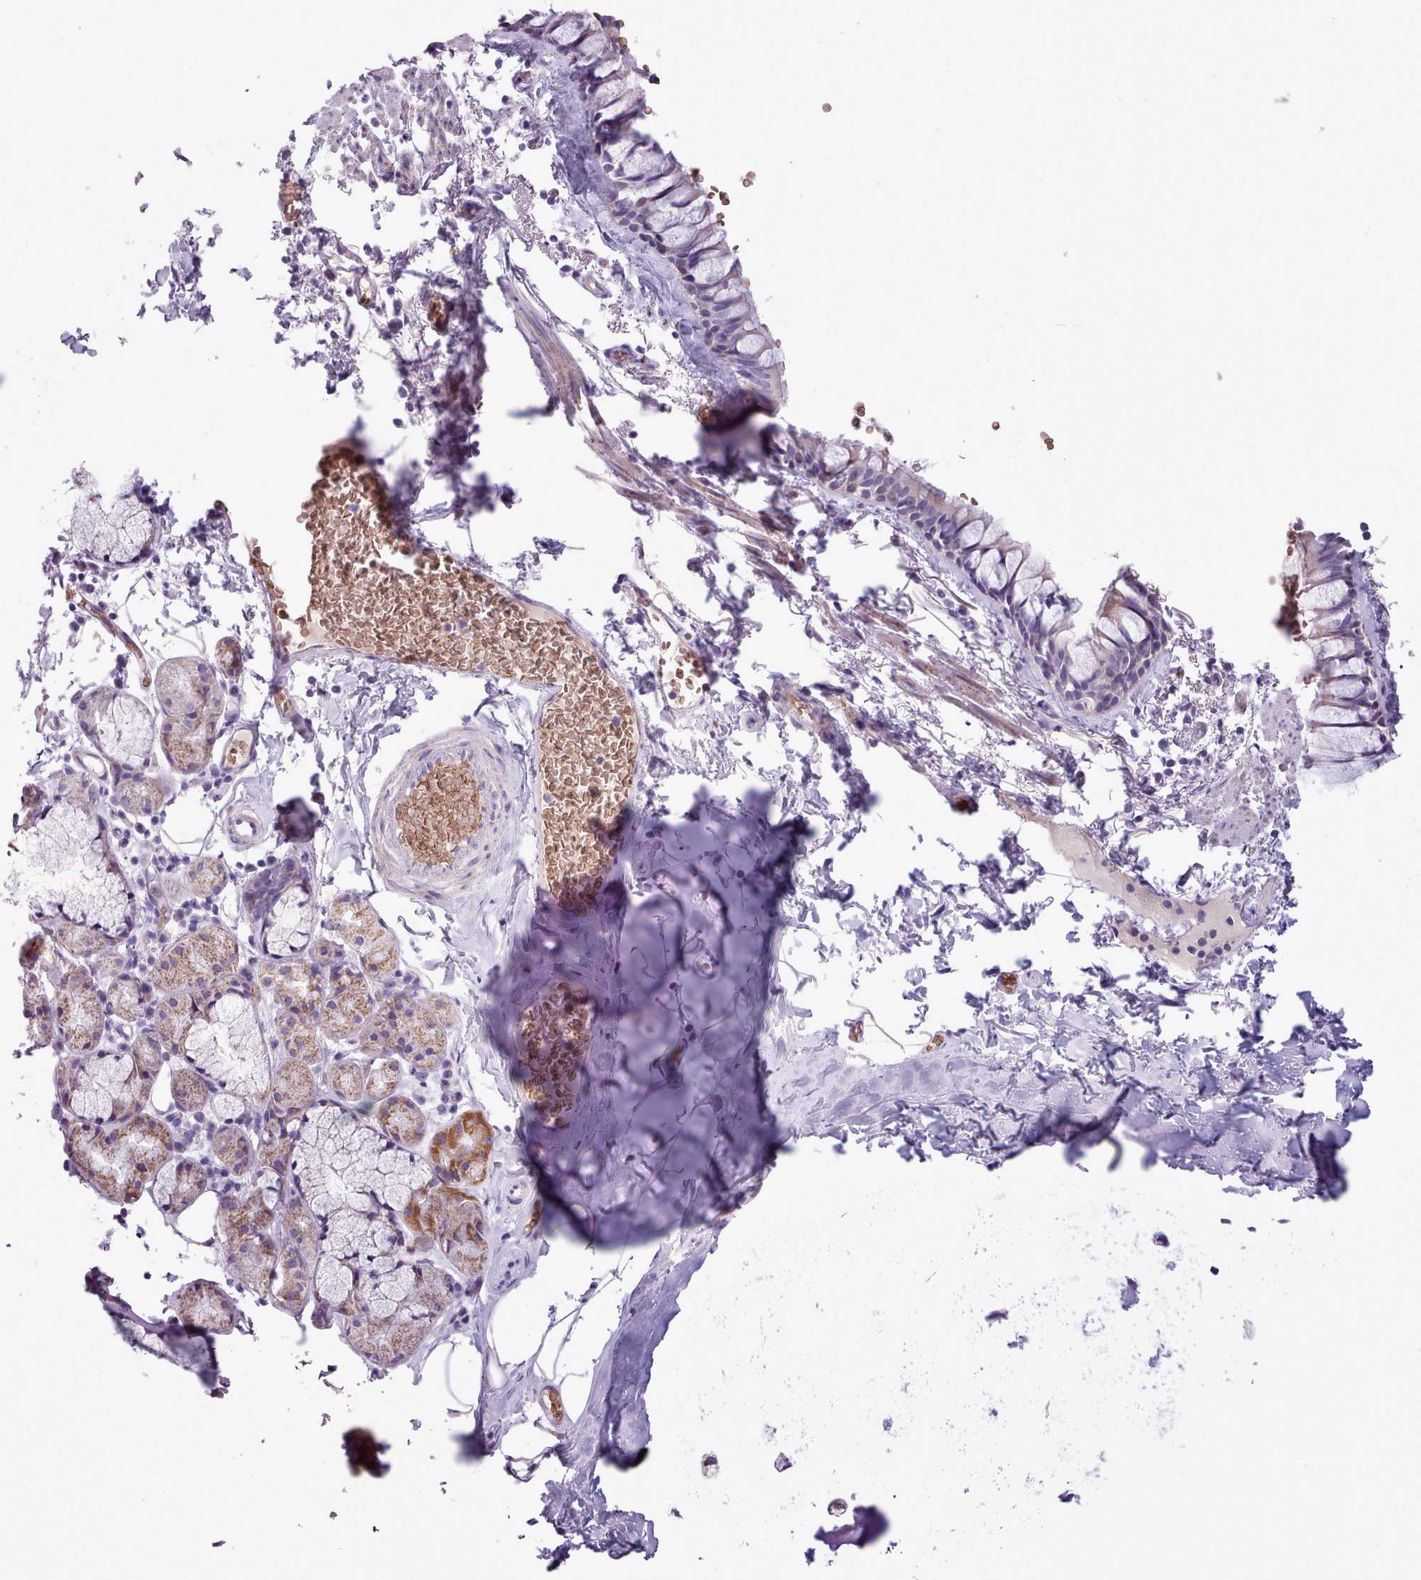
{"staining": {"intensity": "weak", "quantity": "<25%", "location": "cytoplasmic/membranous"}, "tissue": "bronchus", "cell_type": "Respiratory epithelial cells", "image_type": "normal", "snomed": [{"axis": "morphology", "description": "Normal tissue, NOS"}, {"axis": "topography", "description": "Cartilage tissue"}], "caption": "Protein analysis of unremarkable bronchus displays no significant staining in respiratory epithelial cells. (DAB immunohistochemistry visualized using brightfield microscopy, high magnification).", "gene": "AK4P3", "patient": {"sex": "male", "age": 63}}